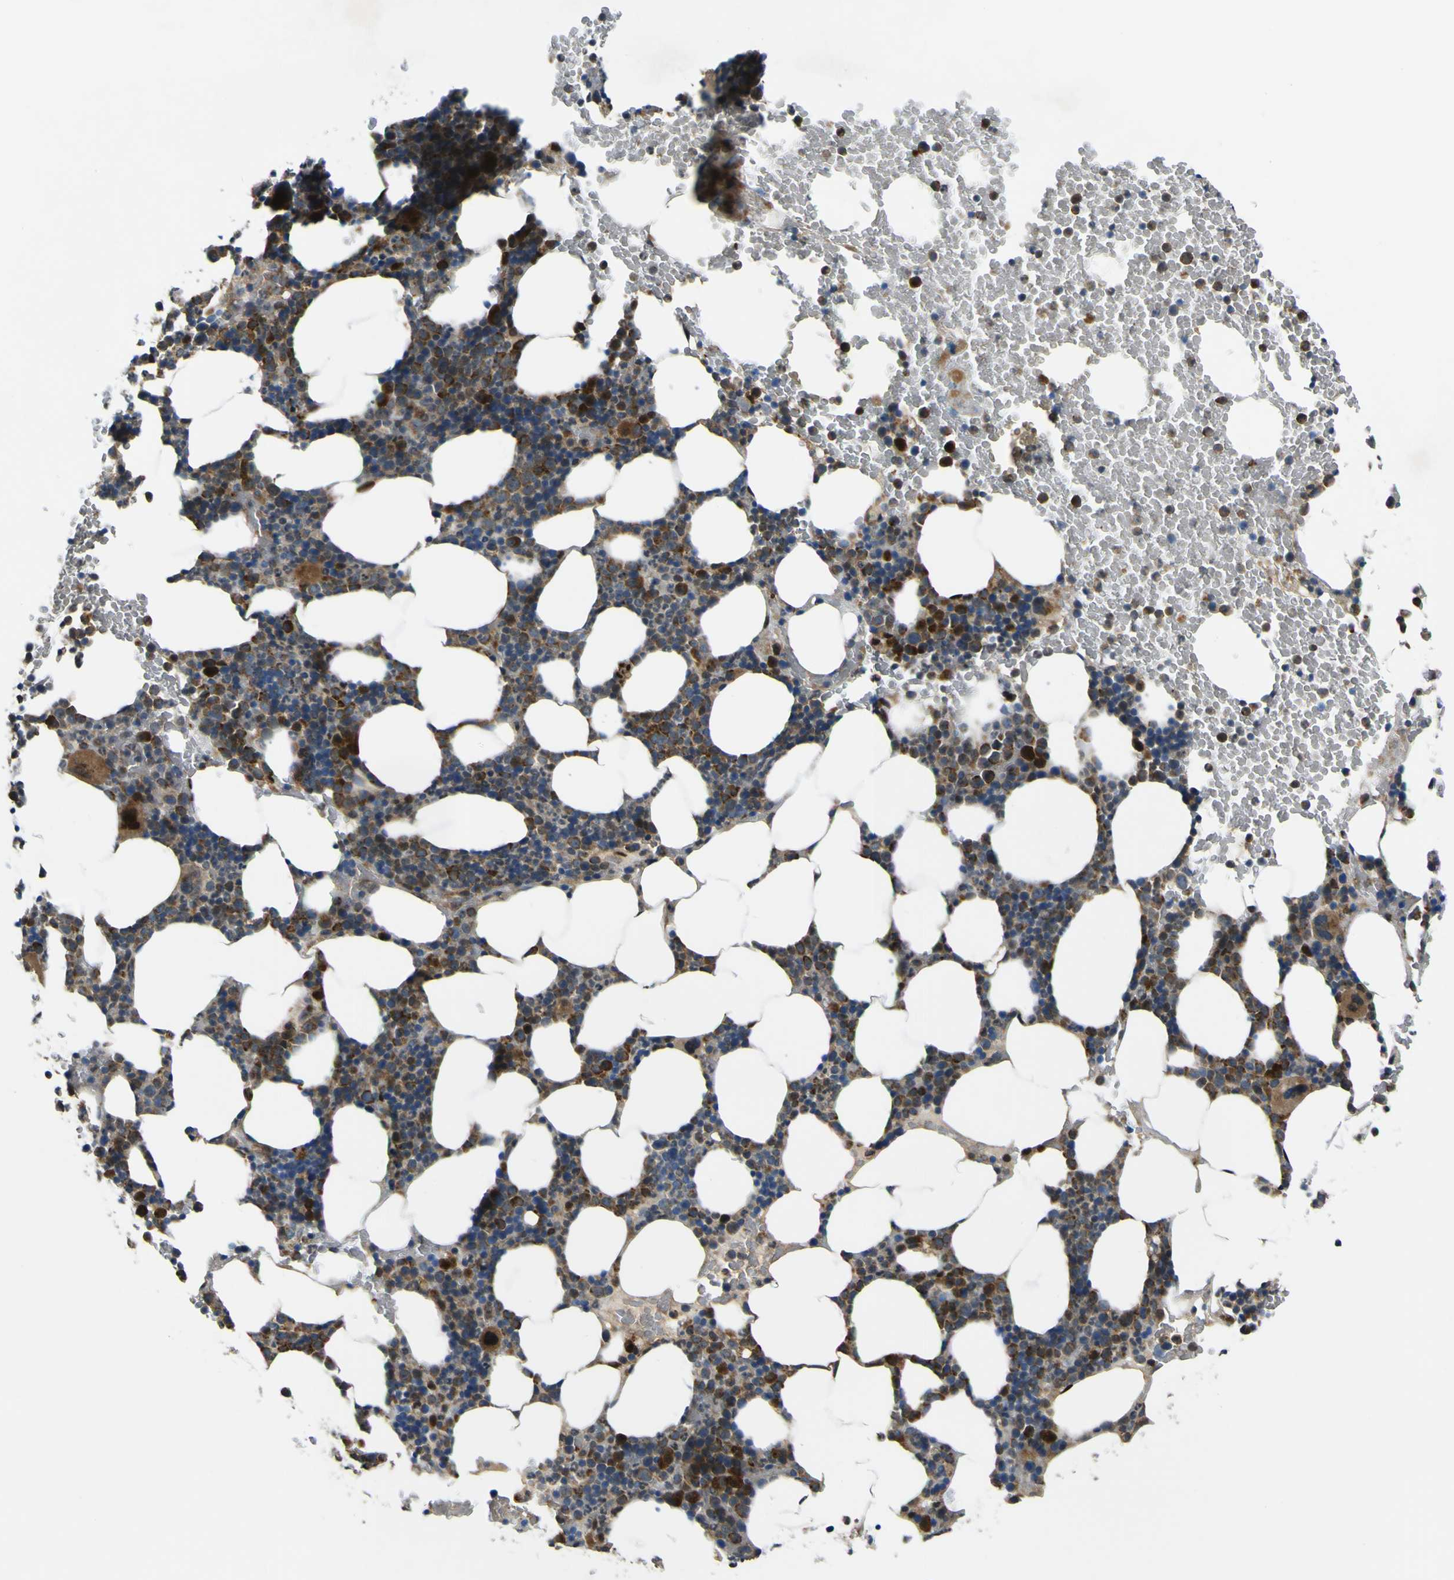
{"staining": {"intensity": "strong", "quantity": "25%-75%", "location": "cytoplasmic/membranous,nuclear"}, "tissue": "bone marrow", "cell_type": "Hematopoietic cells", "image_type": "normal", "snomed": [{"axis": "morphology", "description": "Normal tissue, NOS"}, {"axis": "morphology", "description": "Inflammation, NOS"}, {"axis": "topography", "description": "Bone marrow"}], "caption": "Brown immunohistochemical staining in benign human bone marrow exhibits strong cytoplasmic/membranous,nuclear positivity in approximately 25%-75% of hematopoietic cells.", "gene": "LBHD1", "patient": {"sex": "female", "age": 70}}